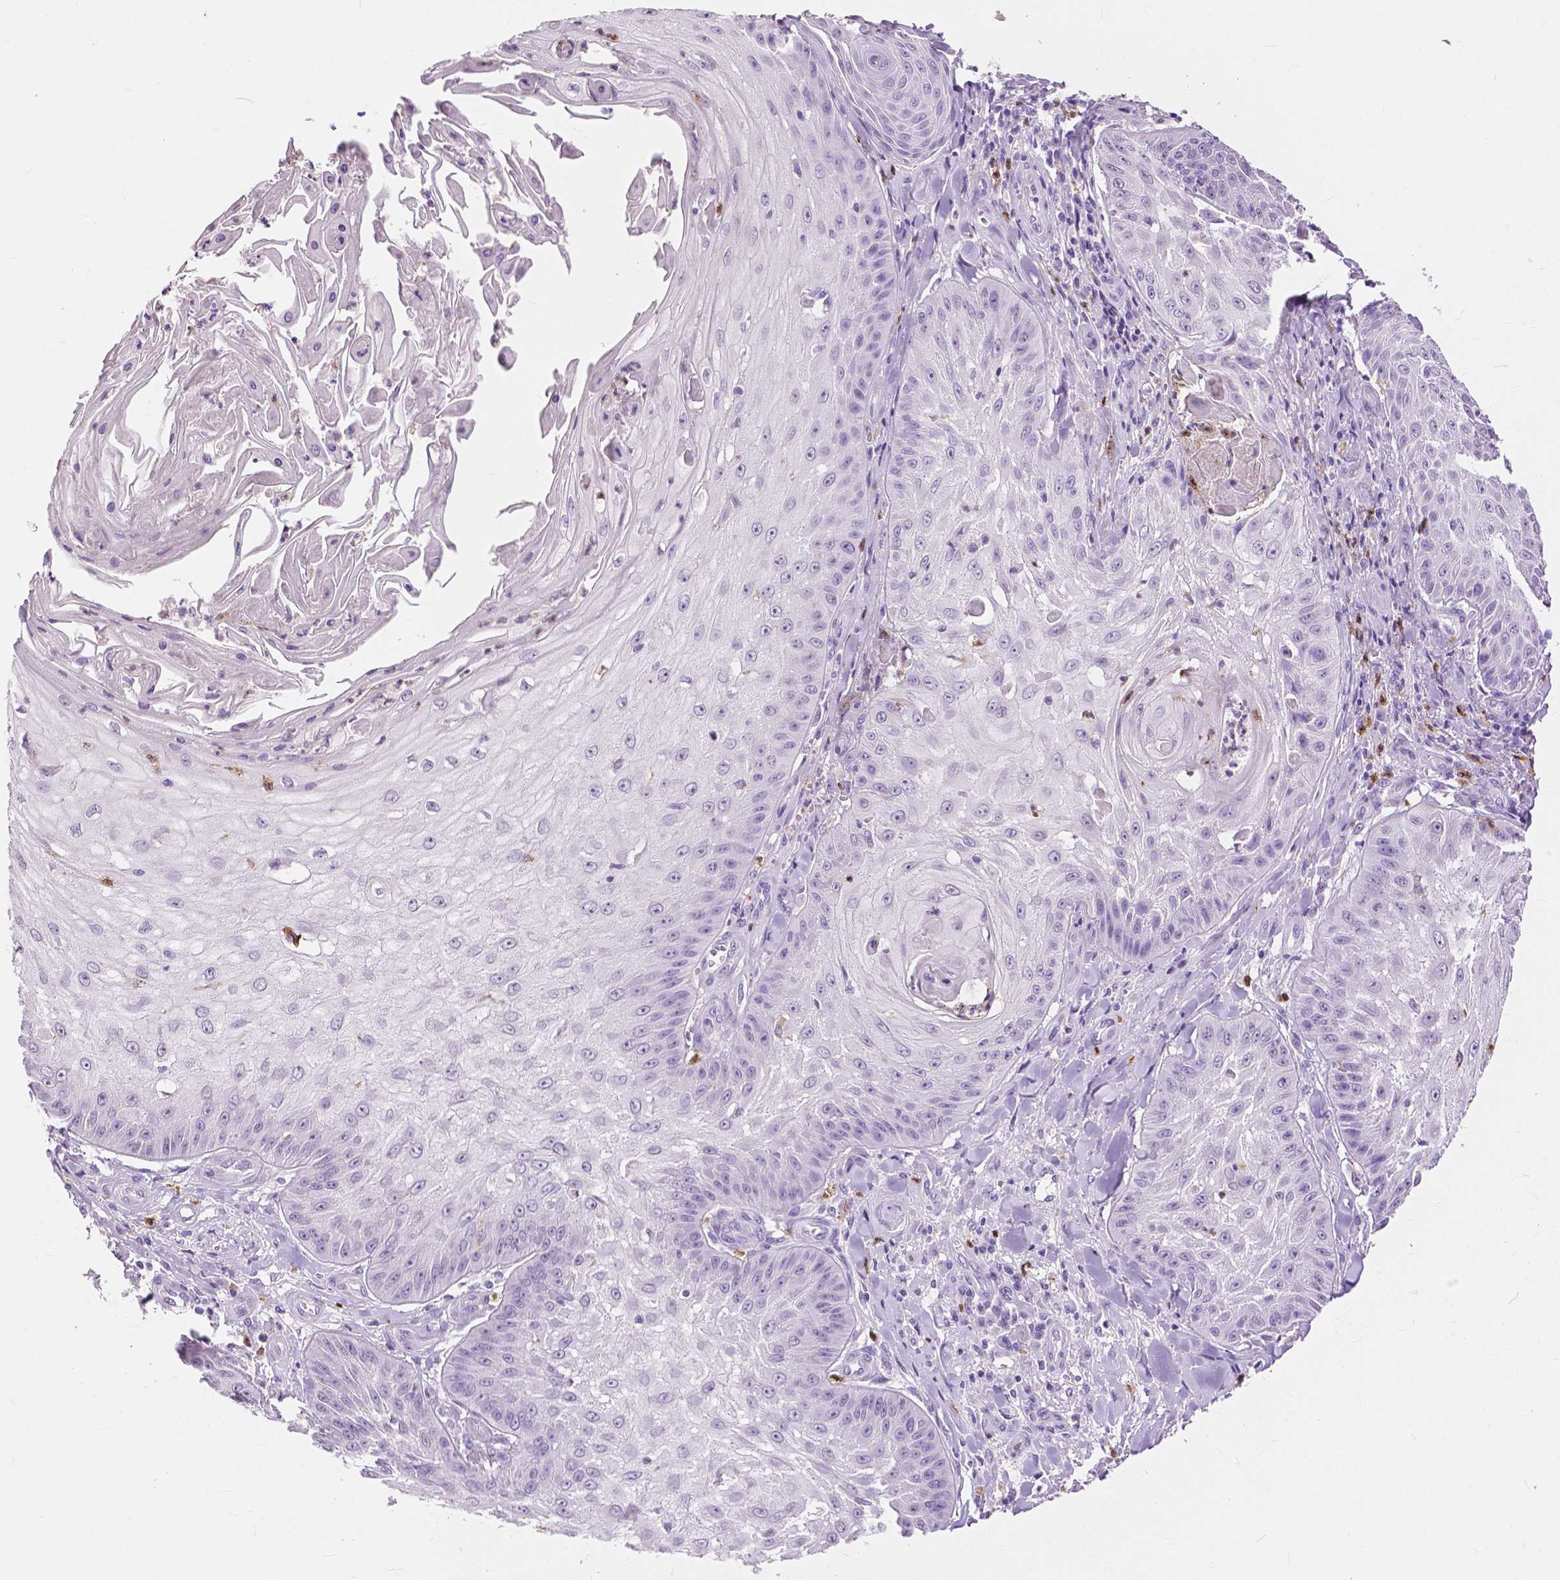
{"staining": {"intensity": "negative", "quantity": "none", "location": "none"}, "tissue": "skin cancer", "cell_type": "Tumor cells", "image_type": "cancer", "snomed": [{"axis": "morphology", "description": "Squamous cell carcinoma, NOS"}, {"axis": "topography", "description": "Skin"}], "caption": "An immunohistochemistry (IHC) micrograph of skin cancer (squamous cell carcinoma) is shown. There is no staining in tumor cells of skin cancer (squamous cell carcinoma). (Stains: DAB immunohistochemistry with hematoxylin counter stain, Microscopy: brightfield microscopy at high magnification).", "gene": "CXCR2", "patient": {"sex": "male", "age": 70}}